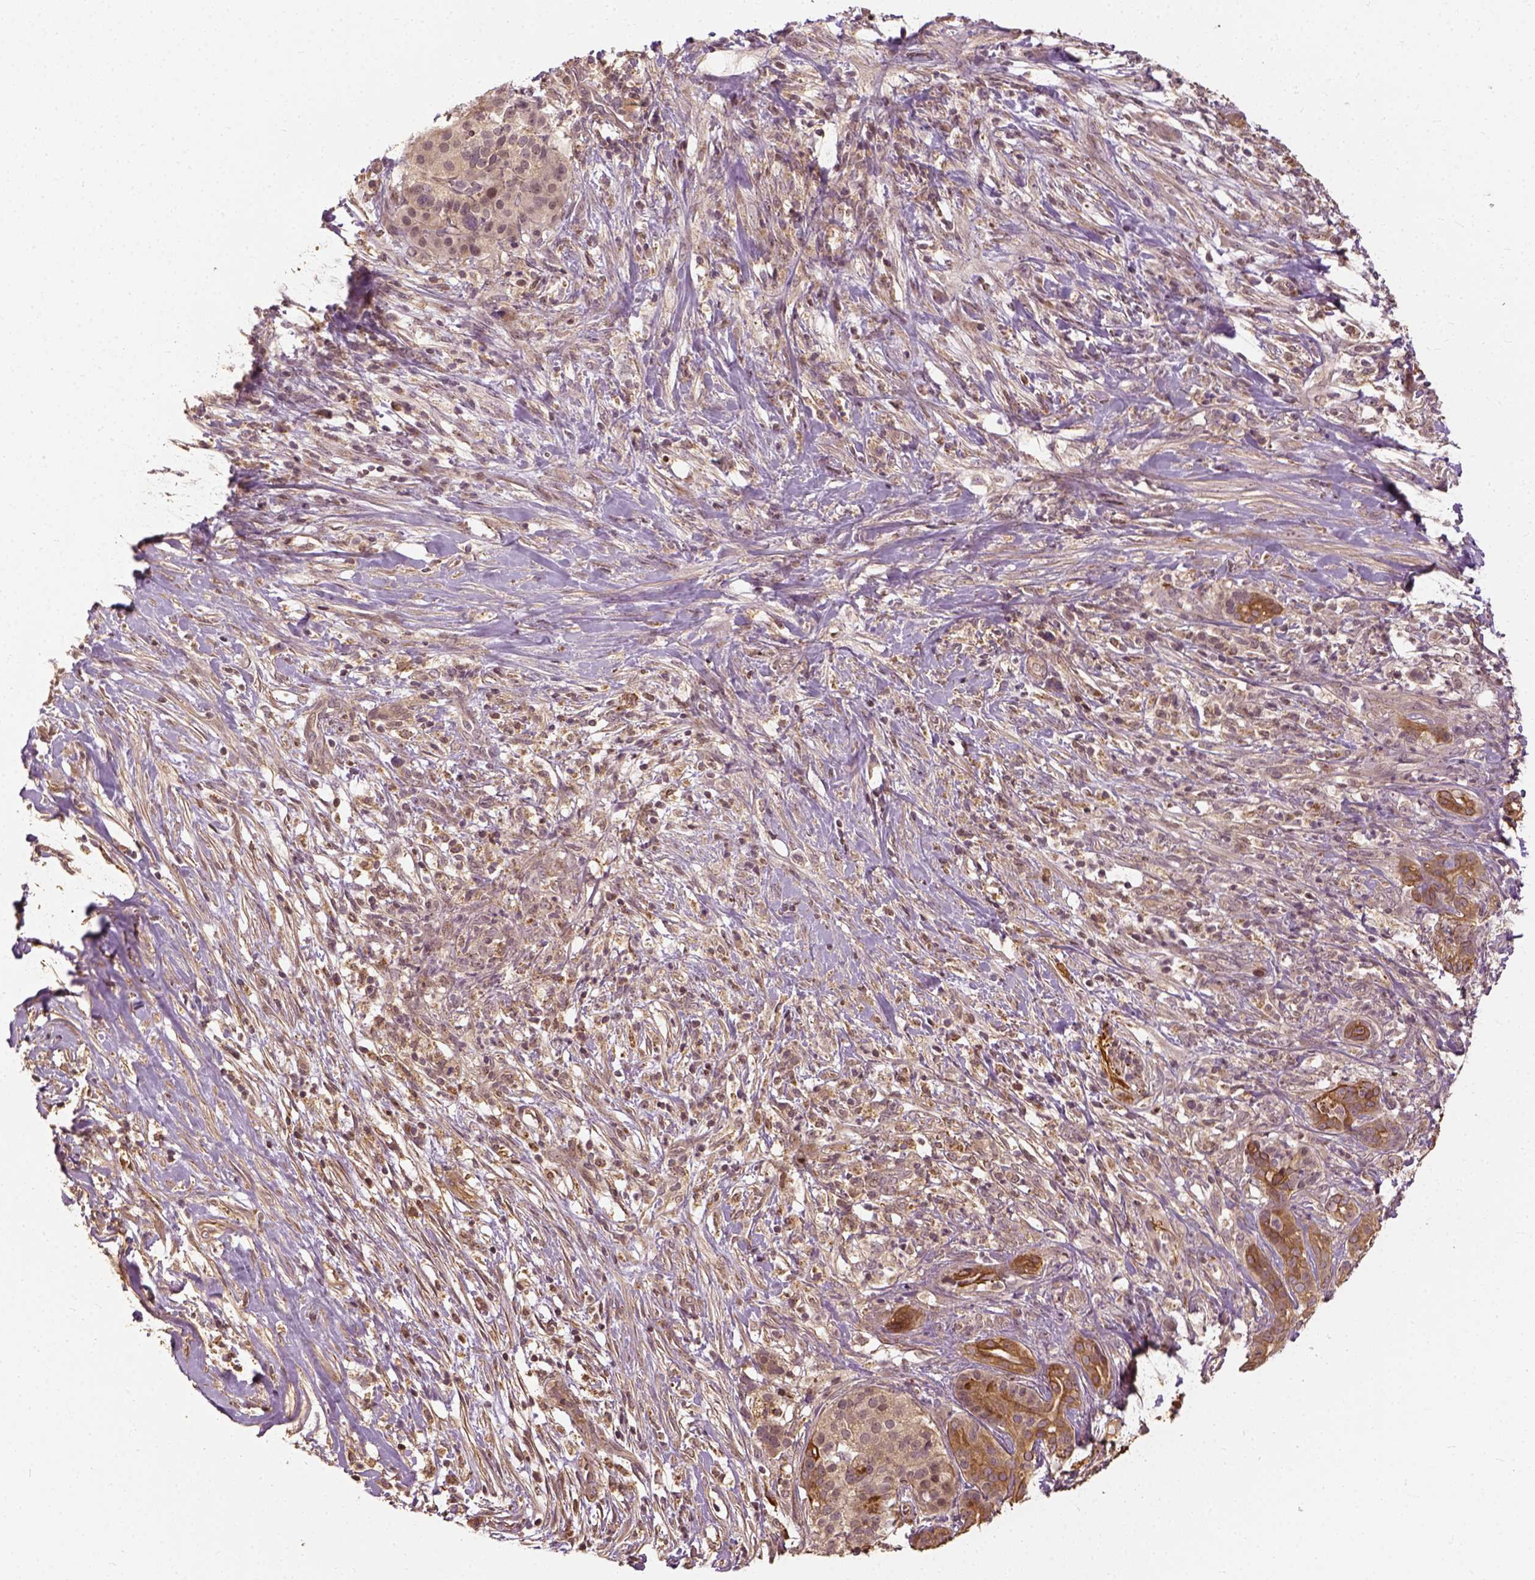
{"staining": {"intensity": "moderate", "quantity": ">75%", "location": "cytoplasmic/membranous"}, "tissue": "pancreatic cancer", "cell_type": "Tumor cells", "image_type": "cancer", "snomed": [{"axis": "morphology", "description": "Normal tissue, NOS"}, {"axis": "morphology", "description": "Inflammation, NOS"}, {"axis": "morphology", "description": "Adenocarcinoma, NOS"}, {"axis": "topography", "description": "Pancreas"}], "caption": "Protein expression analysis of pancreatic adenocarcinoma shows moderate cytoplasmic/membranous positivity in approximately >75% of tumor cells.", "gene": "VEGFA", "patient": {"sex": "male", "age": 57}}